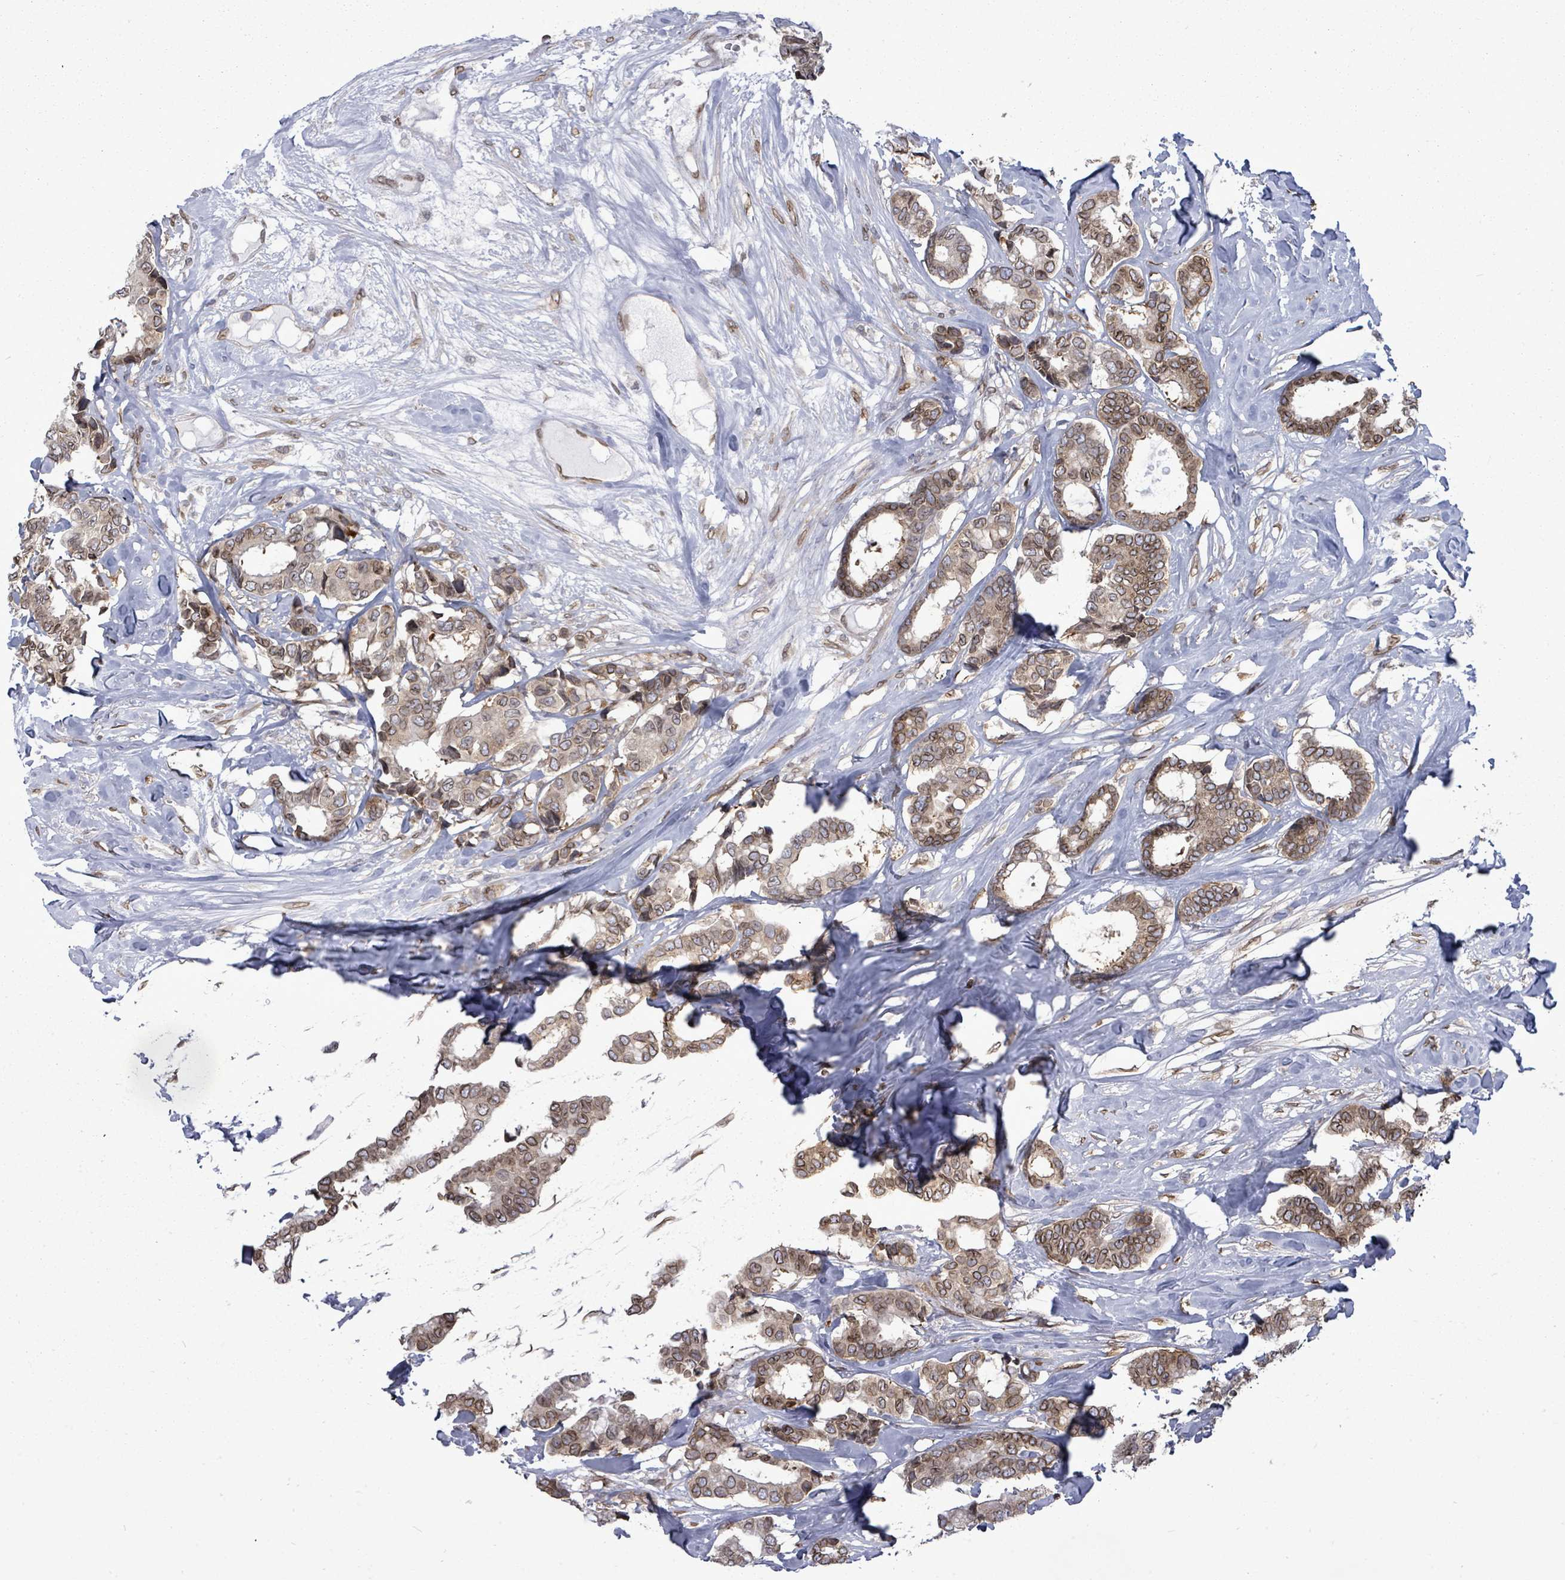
{"staining": {"intensity": "moderate", "quantity": ">75%", "location": "cytoplasmic/membranous,nuclear"}, "tissue": "breast cancer", "cell_type": "Tumor cells", "image_type": "cancer", "snomed": [{"axis": "morphology", "description": "Normal tissue, NOS"}, {"axis": "morphology", "description": "Duct carcinoma"}, {"axis": "topography", "description": "Breast"}], "caption": "The immunohistochemical stain shows moderate cytoplasmic/membranous and nuclear positivity in tumor cells of breast cancer tissue.", "gene": "ARFGAP1", "patient": {"sex": "female", "age": 87}}